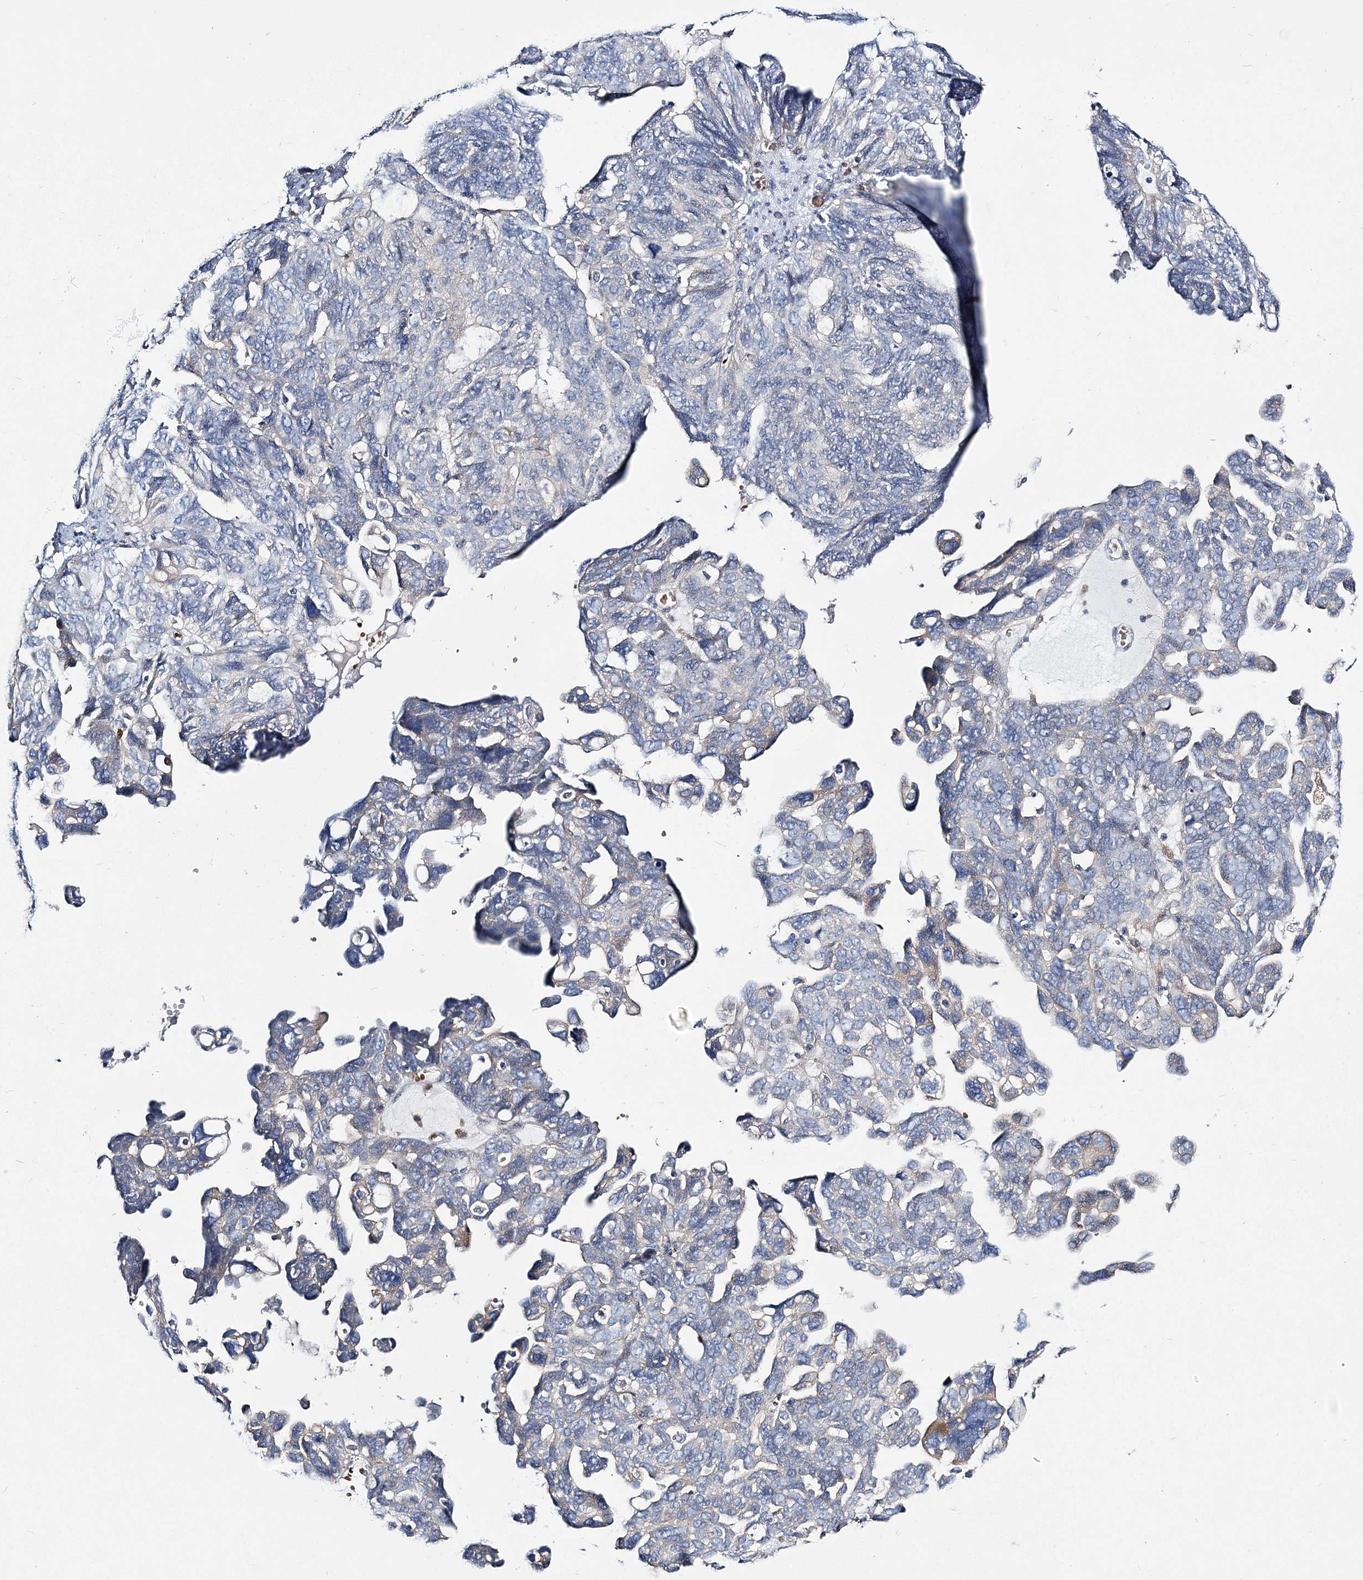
{"staining": {"intensity": "negative", "quantity": "none", "location": "none"}, "tissue": "ovarian cancer", "cell_type": "Tumor cells", "image_type": "cancer", "snomed": [{"axis": "morphology", "description": "Cystadenocarcinoma, serous, NOS"}, {"axis": "topography", "description": "Ovary"}], "caption": "High power microscopy histopathology image of an immunohistochemistry (IHC) micrograph of ovarian cancer (serous cystadenocarcinoma), revealing no significant positivity in tumor cells.", "gene": "ATP11B", "patient": {"sex": "female", "age": 79}}